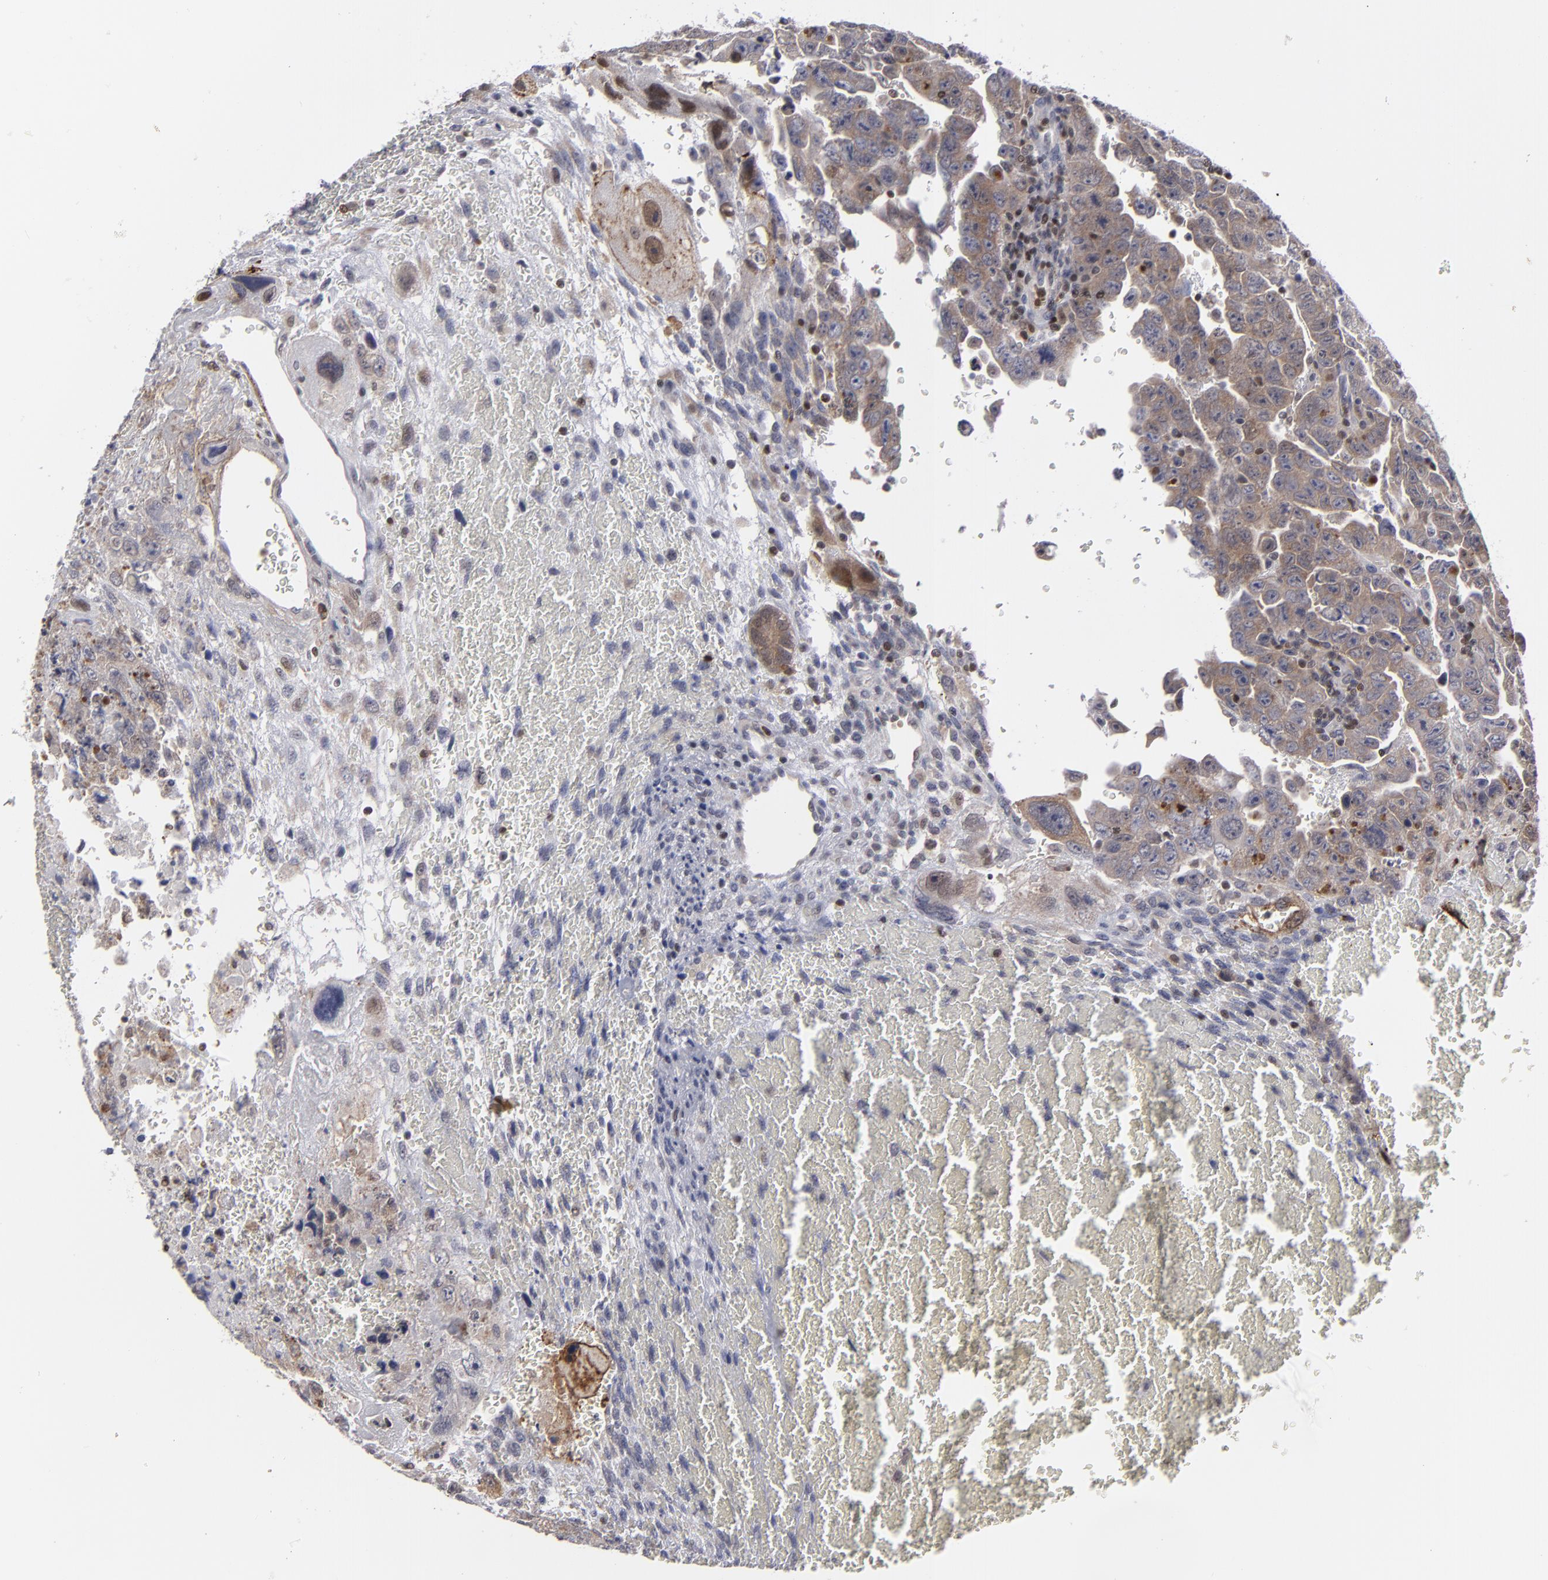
{"staining": {"intensity": "weak", "quantity": "25%-75%", "location": "cytoplasmic/membranous,nuclear"}, "tissue": "testis cancer", "cell_type": "Tumor cells", "image_type": "cancer", "snomed": [{"axis": "morphology", "description": "Carcinoma, Embryonal, NOS"}, {"axis": "topography", "description": "Testis"}], "caption": "Immunohistochemical staining of testis cancer (embryonal carcinoma) reveals low levels of weak cytoplasmic/membranous and nuclear protein positivity in about 25%-75% of tumor cells.", "gene": "GSR", "patient": {"sex": "male", "age": 28}}